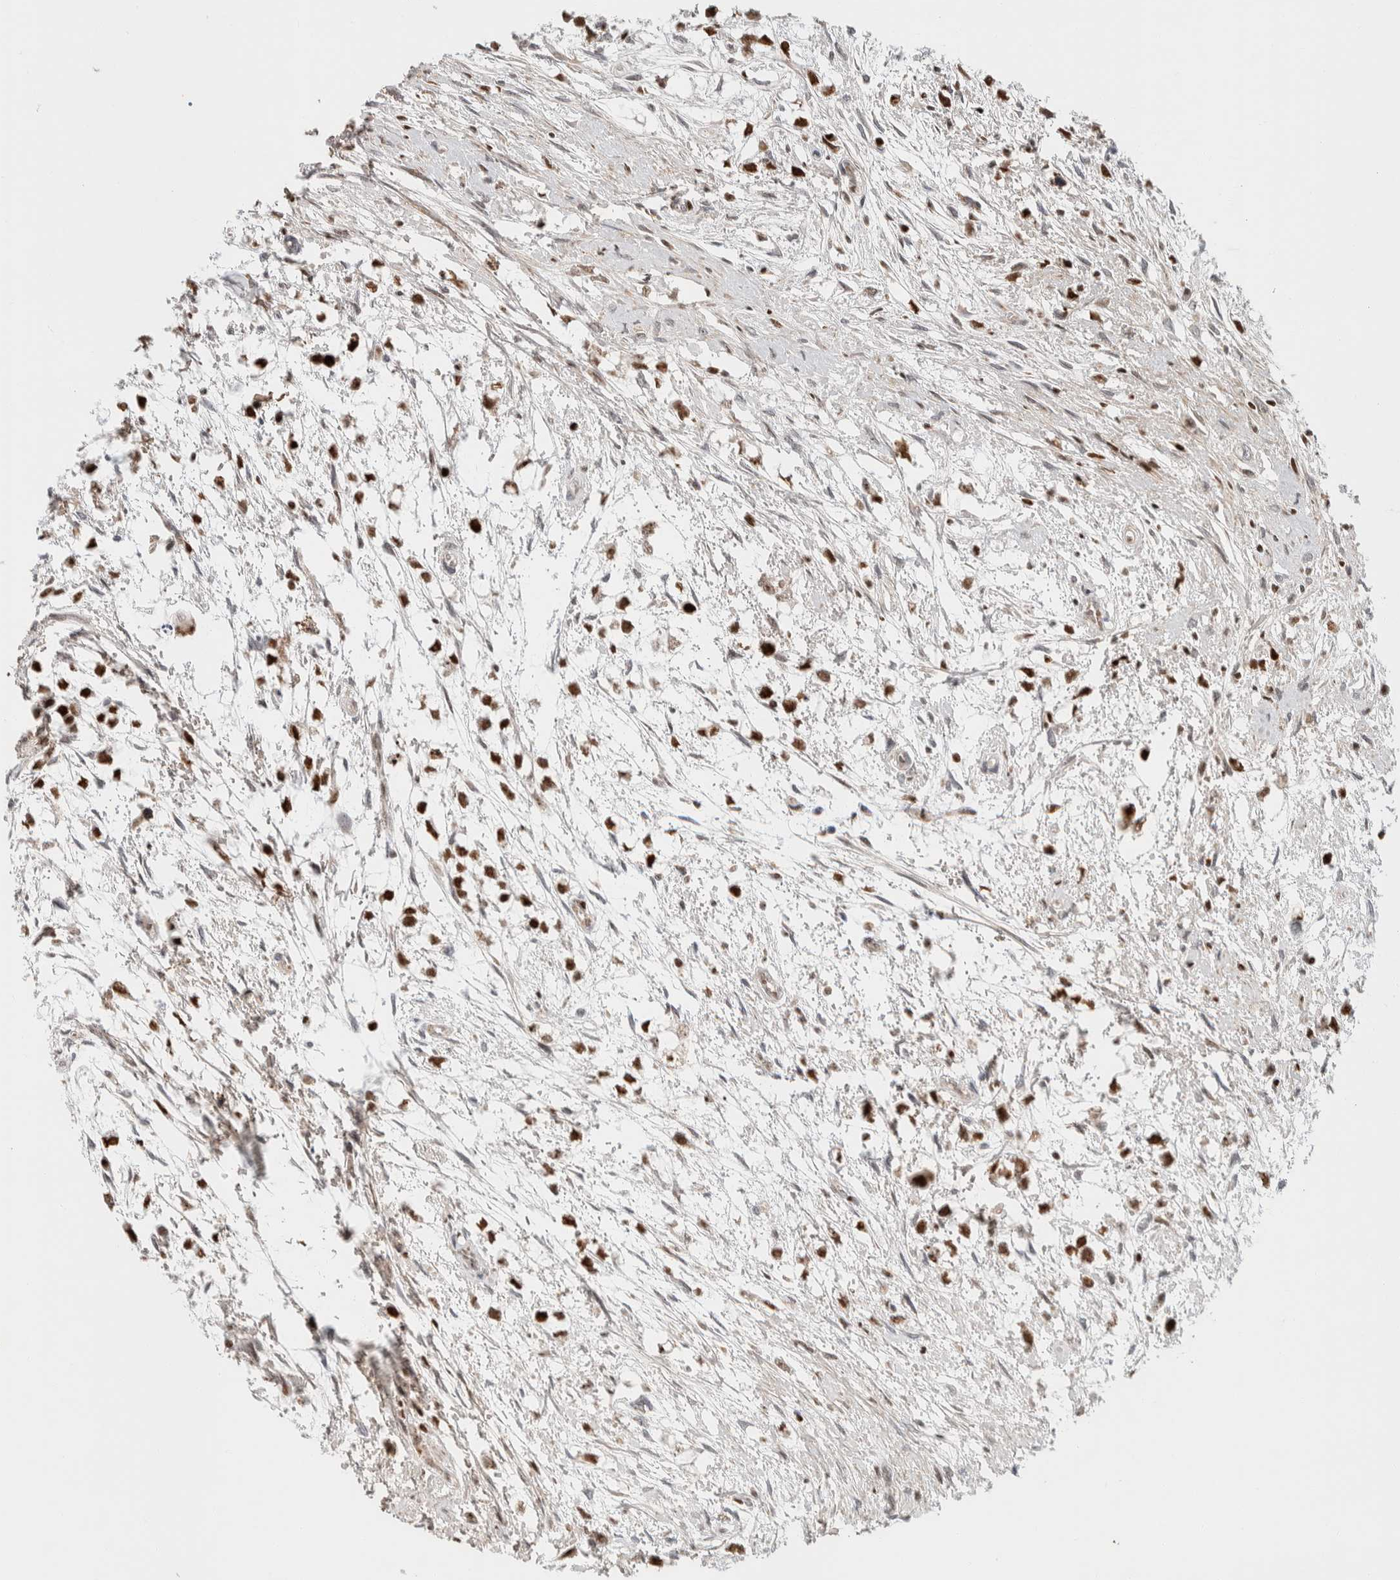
{"staining": {"intensity": "strong", "quantity": ">75%", "location": "nuclear"}, "tissue": "testis cancer", "cell_type": "Tumor cells", "image_type": "cancer", "snomed": [{"axis": "morphology", "description": "Seminoma, NOS"}, {"axis": "morphology", "description": "Carcinoma, Embryonal, NOS"}, {"axis": "topography", "description": "Testis"}], "caption": "Immunohistochemical staining of human seminoma (testis) shows high levels of strong nuclear protein positivity in approximately >75% of tumor cells.", "gene": "TSPAN32", "patient": {"sex": "male", "age": 51}}